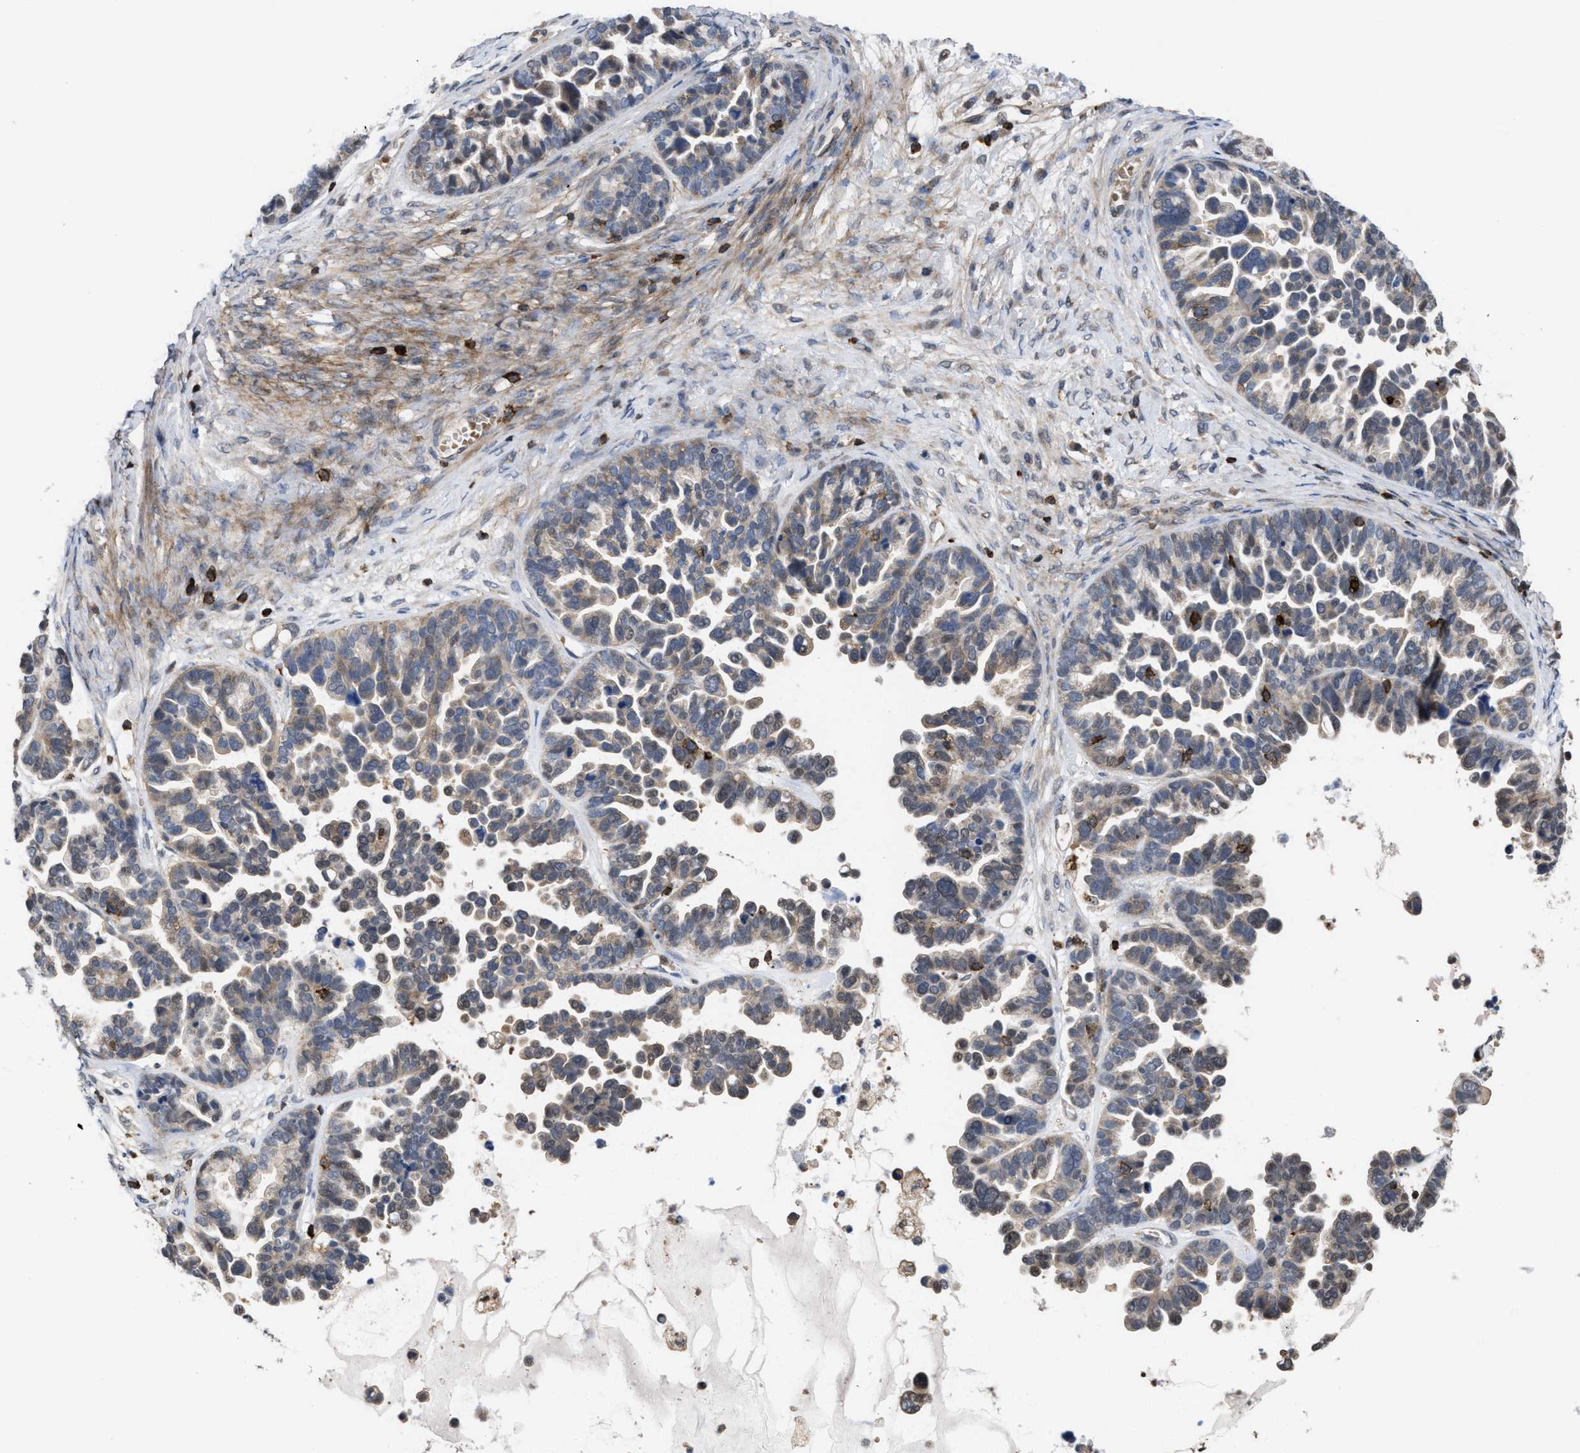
{"staining": {"intensity": "weak", "quantity": "25%-75%", "location": "cytoplasmic/membranous"}, "tissue": "ovarian cancer", "cell_type": "Tumor cells", "image_type": "cancer", "snomed": [{"axis": "morphology", "description": "Cystadenocarcinoma, serous, NOS"}, {"axis": "topography", "description": "Ovary"}], "caption": "A histopathology image of ovarian cancer stained for a protein displays weak cytoplasmic/membranous brown staining in tumor cells.", "gene": "PTPRE", "patient": {"sex": "female", "age": 56}}